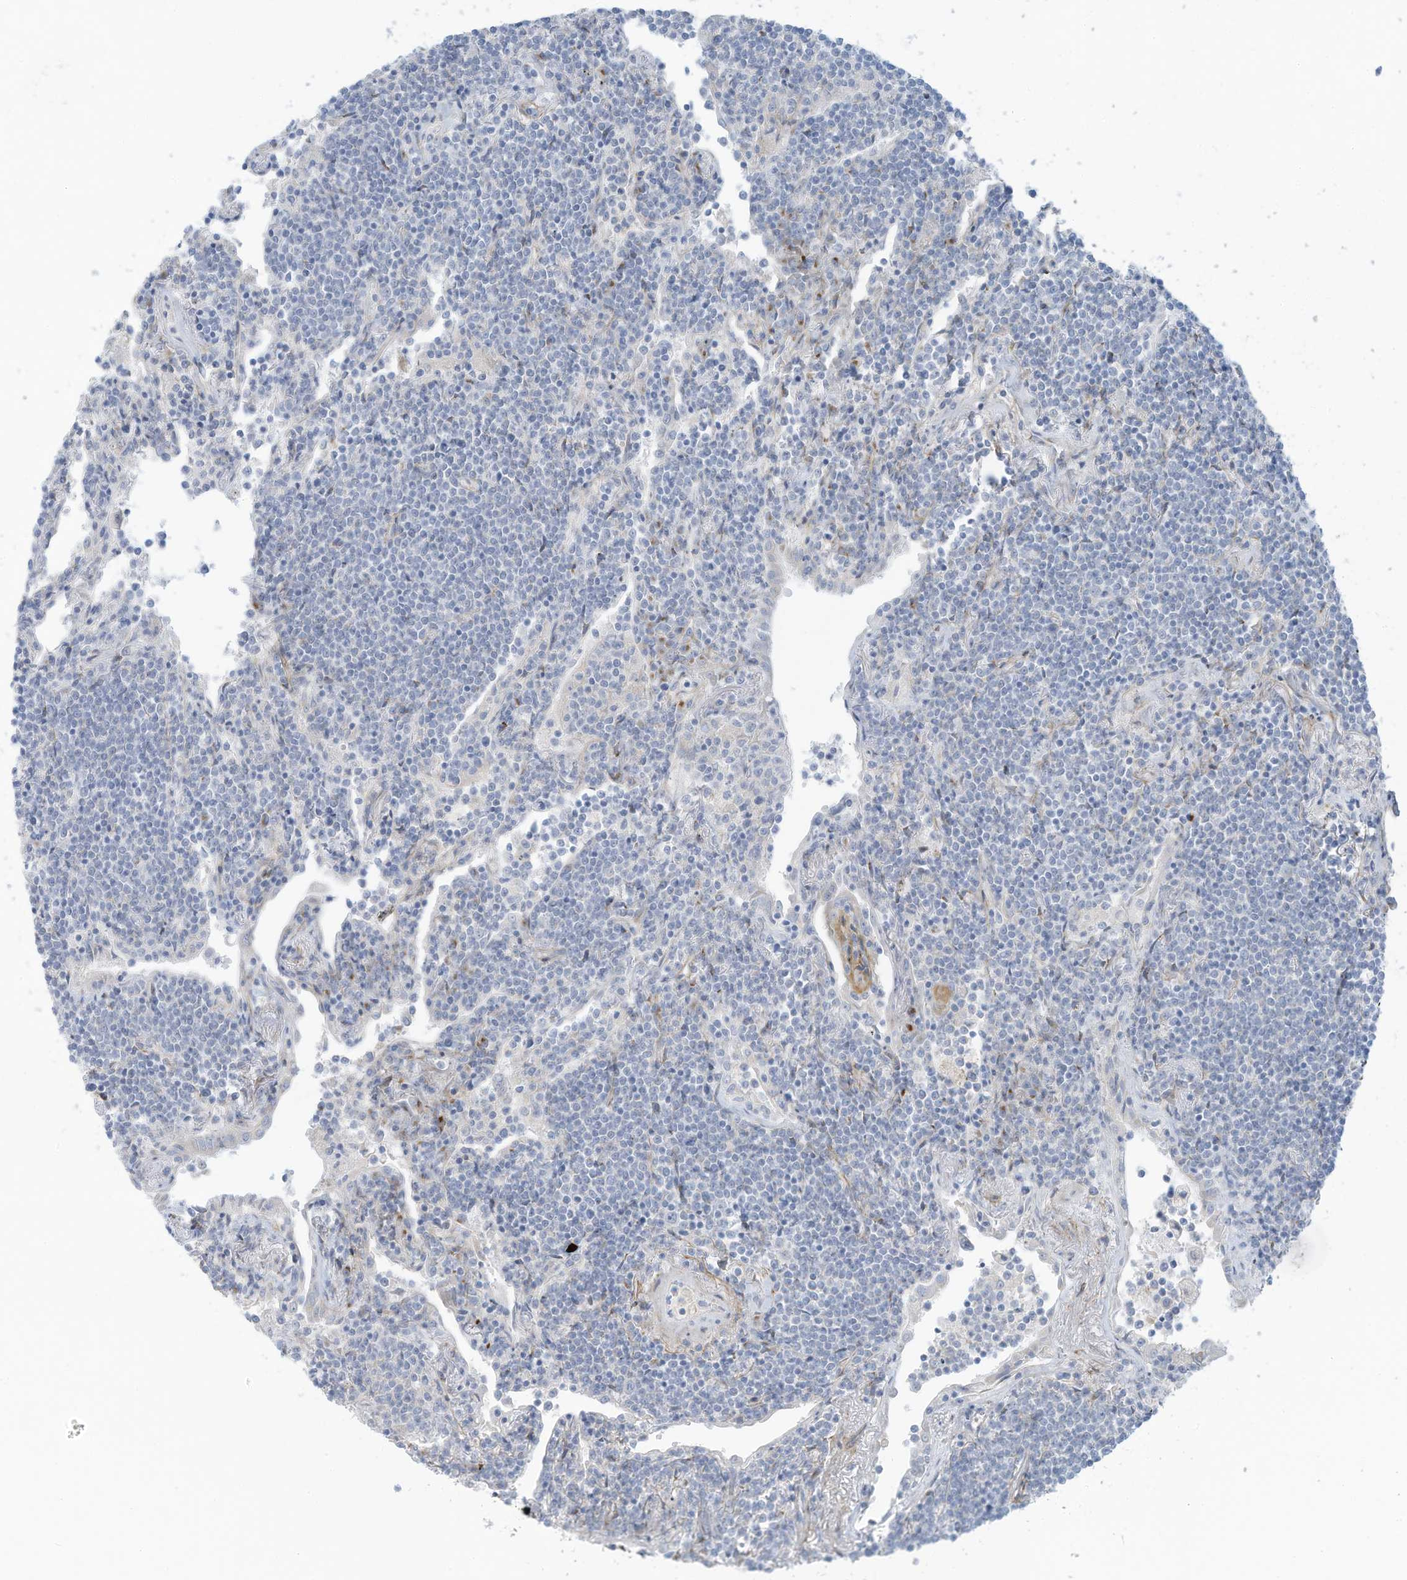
{"staining": {"intensity": "negative", "quantity": "none", "location": "none"}, "tissue": "lymphoma", "cell_type": "Tumor cells", "image_type": "cancer", "snomed": [{"axis": "morphology", "description": "Malignant lymphoma, non-Hodgkin's type, Low grade"}, {"axis": "topography", "description": "Lung"}], "caption": "Malignant lymphoma, non-Hodgkin's type (low-grade) was stained to show a protein in brown. There is no significant staining in tumor cells.", "gene": "TRMT2B", "patient": {"sex": "female", "age": 71}}